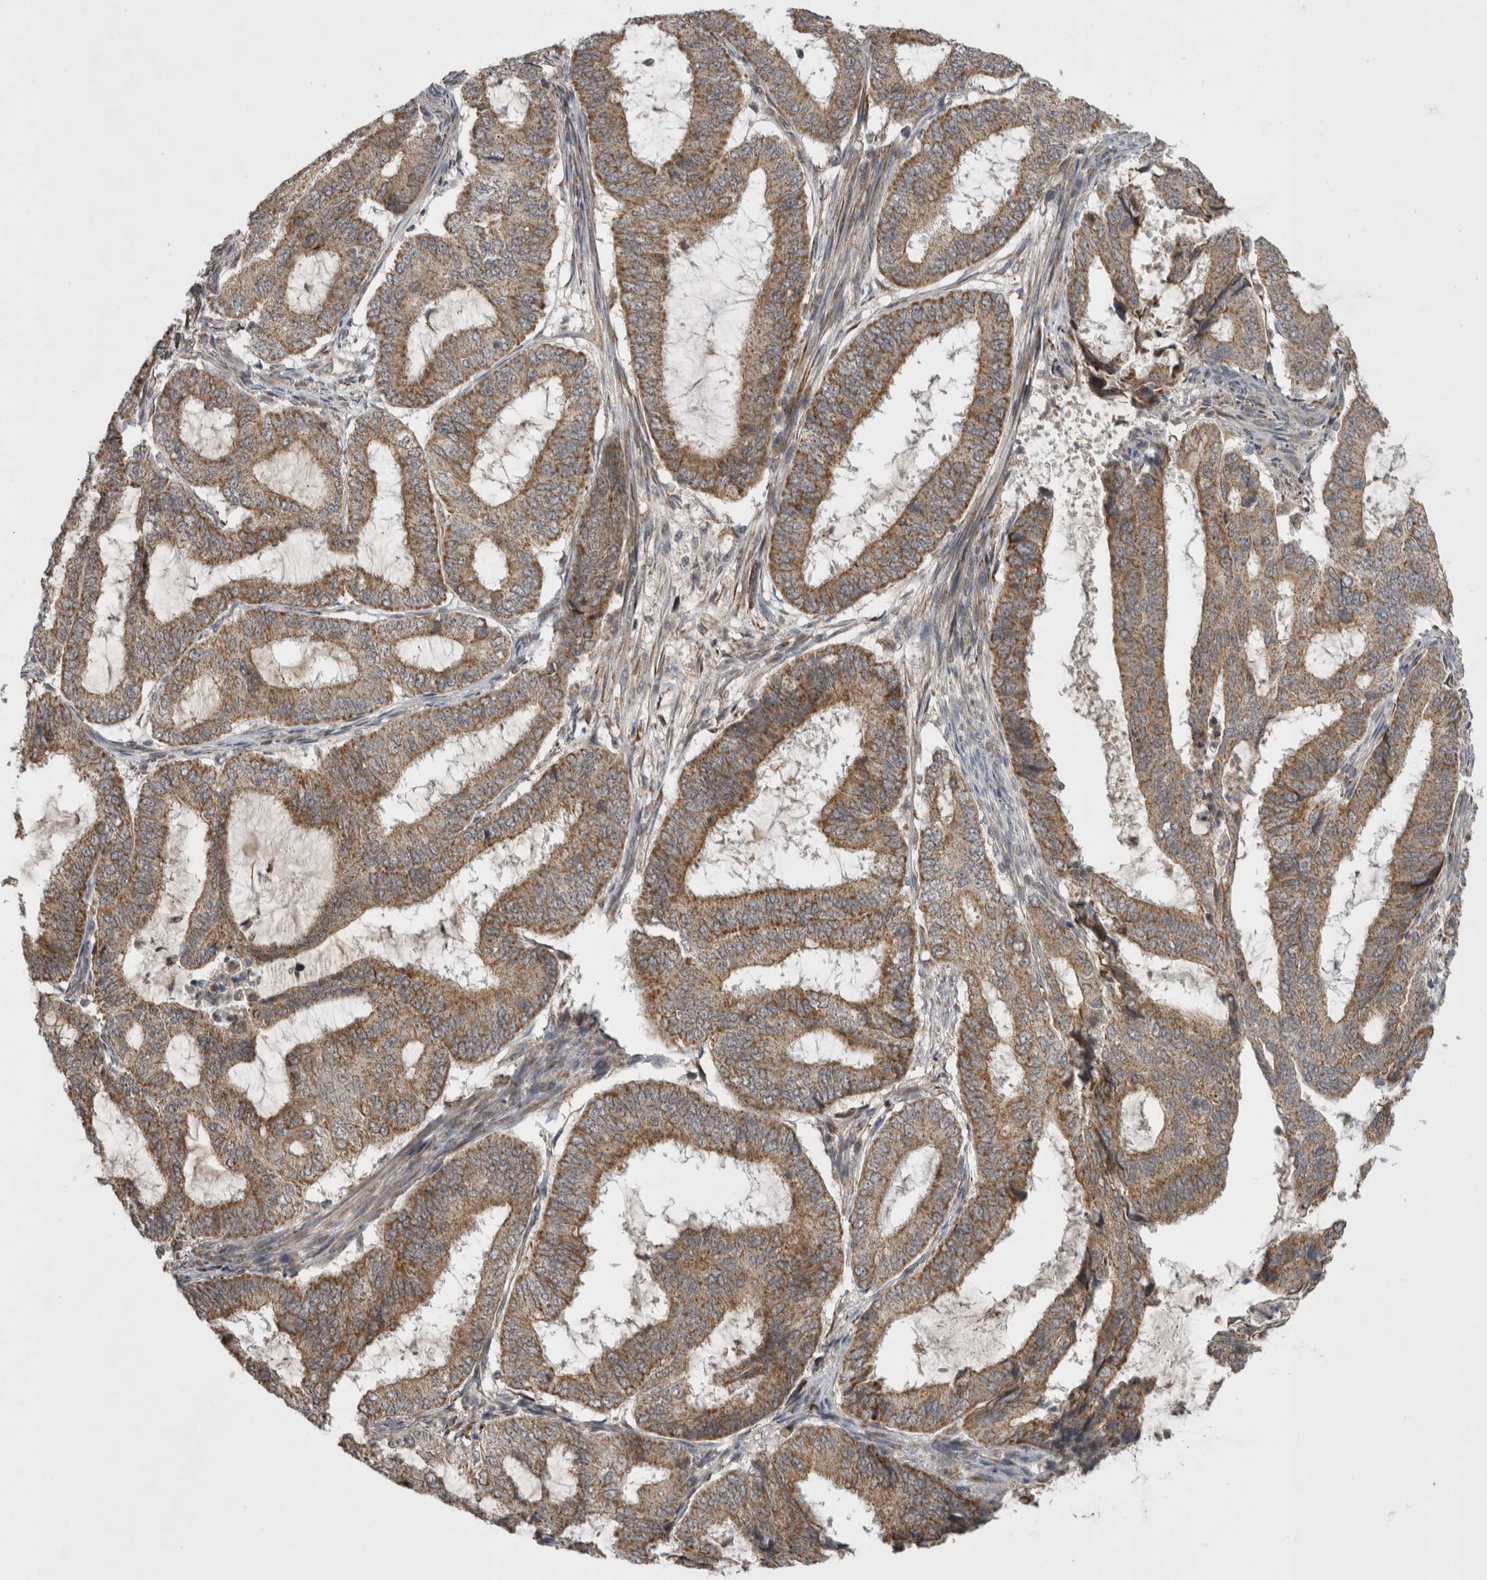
{"staining": {"intensity": "moderate", "quantity": ">75%", "location": "cytoplasmic/membranous"}, "tissue": "endometrial cancer", "cell_type": "Tumor cells", "image_type": "cancer", "snomed": [{"axis": "morphology", "description": "Adenocarcinoma, NOS"}, {"axis": "topography", "description": "Endometrium"}], "caption": "The photomicrograph displays immunohistochemical staining of endometrial cancer (adenocarcinoma). There is moderate cytoplasmic/membranous expression is seen in approximately >75% of tumor cells. (DAB = brown stain, brightfield microscopy at high magnification).", "gene": "KCNIP1", "patient": {"sex": "female", "age": 51}}